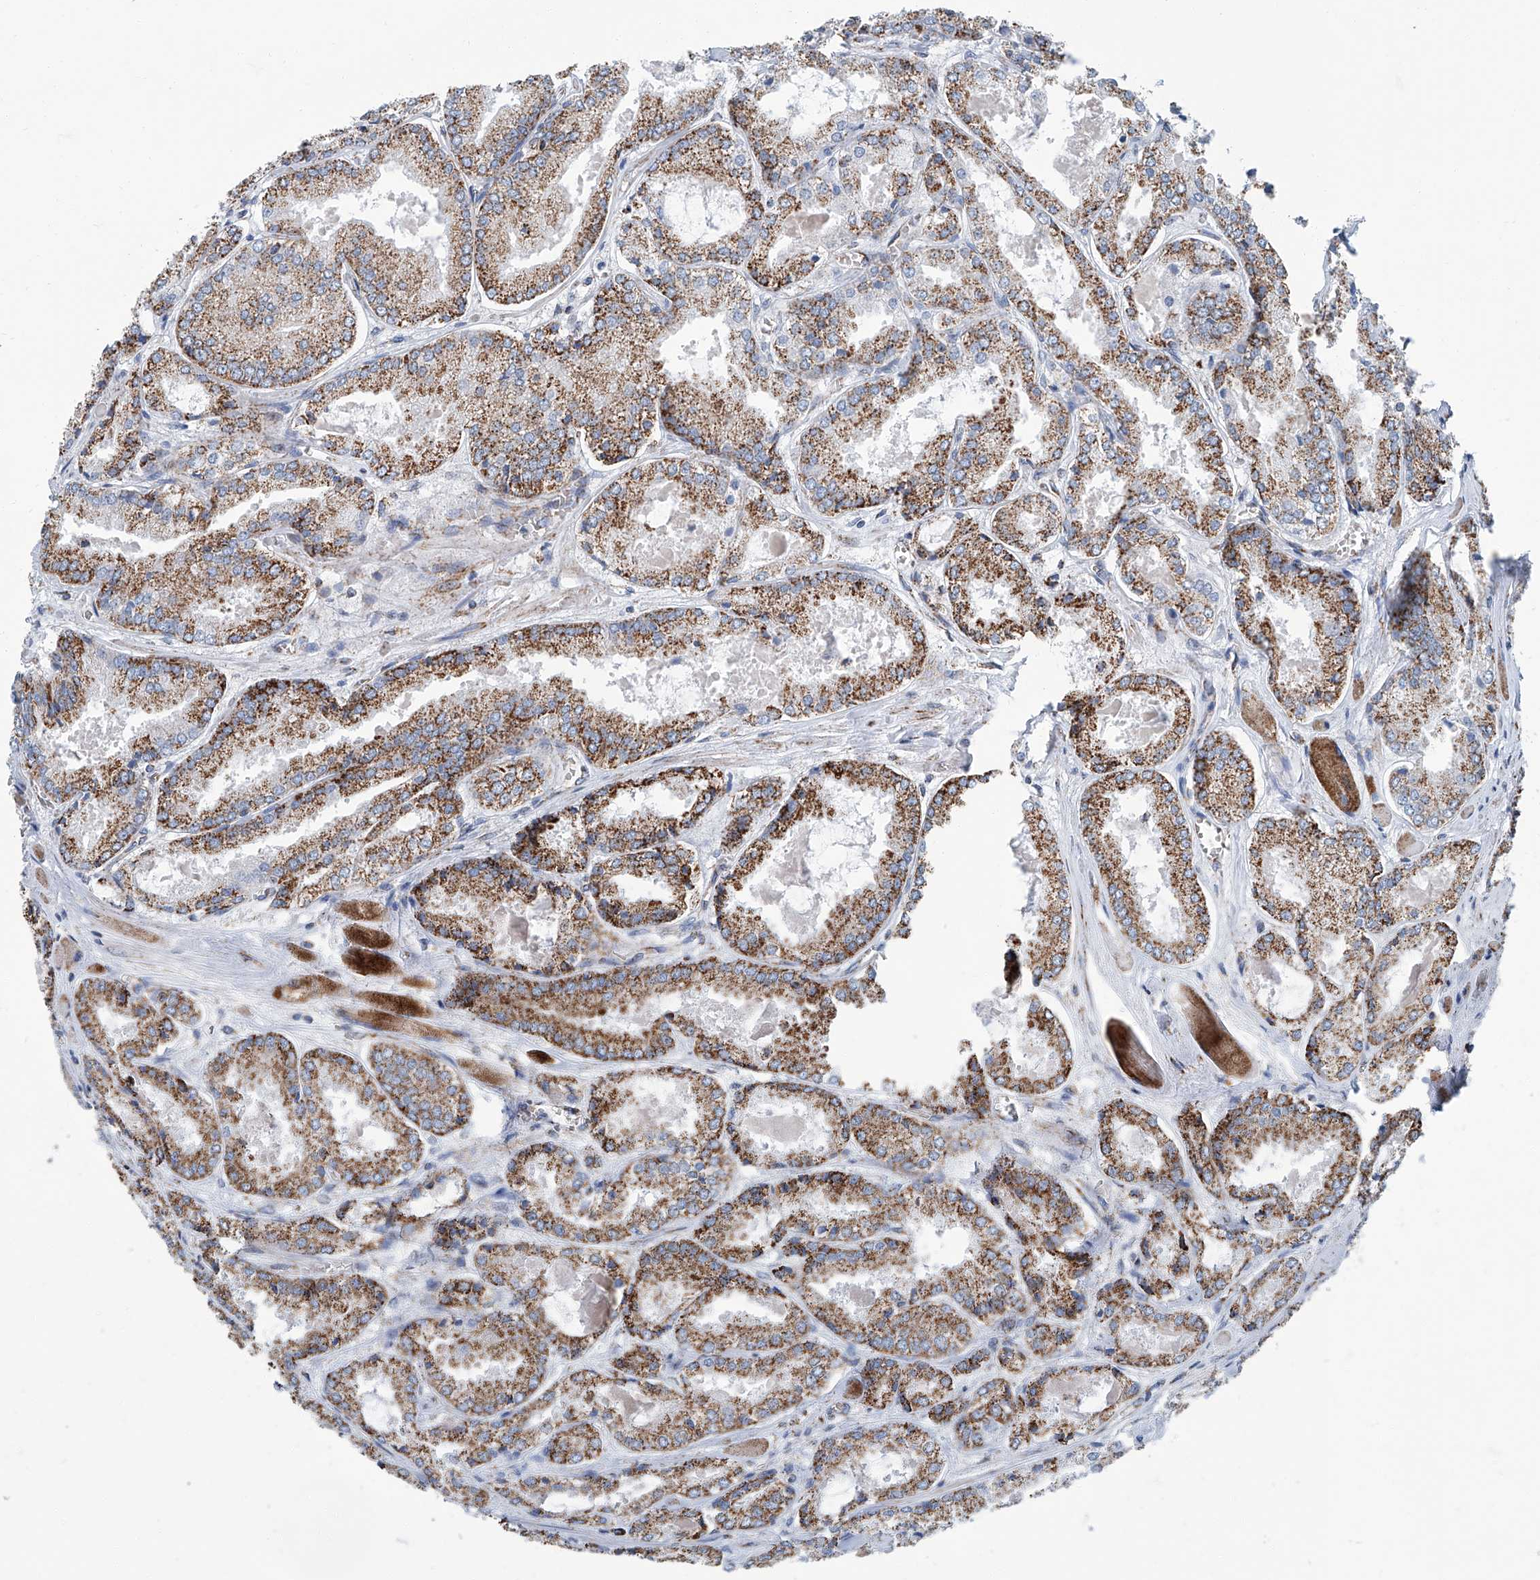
{"staining": {"intensity": "moderate", "quantity": ">75%", "location": "cytoplasmic/membranous"}, "tissue": "prostate cancer", "cell_type": "Tumor cells", "image_type": "cancer", "snomed": [{"axis": "morphology", "description": "Adenocarcinoma, Low grade"}, {"axis": "topography", "description": "Prostate"}], "caption": "High-magnification brightfield microscopy of adenocarcinoma (low-grade) (prostate) stained with DAB (brown) and counterstained with hematoxylin (blue). tumor cells exhibit moderate cytoplasmic/membranous expression is identified in approximately>75% of cells. (Brightfield microscopy of DAB IHC at high magnification).", "gene": "MT-ND1", "patient": {"sex": "male", "age": 67}}